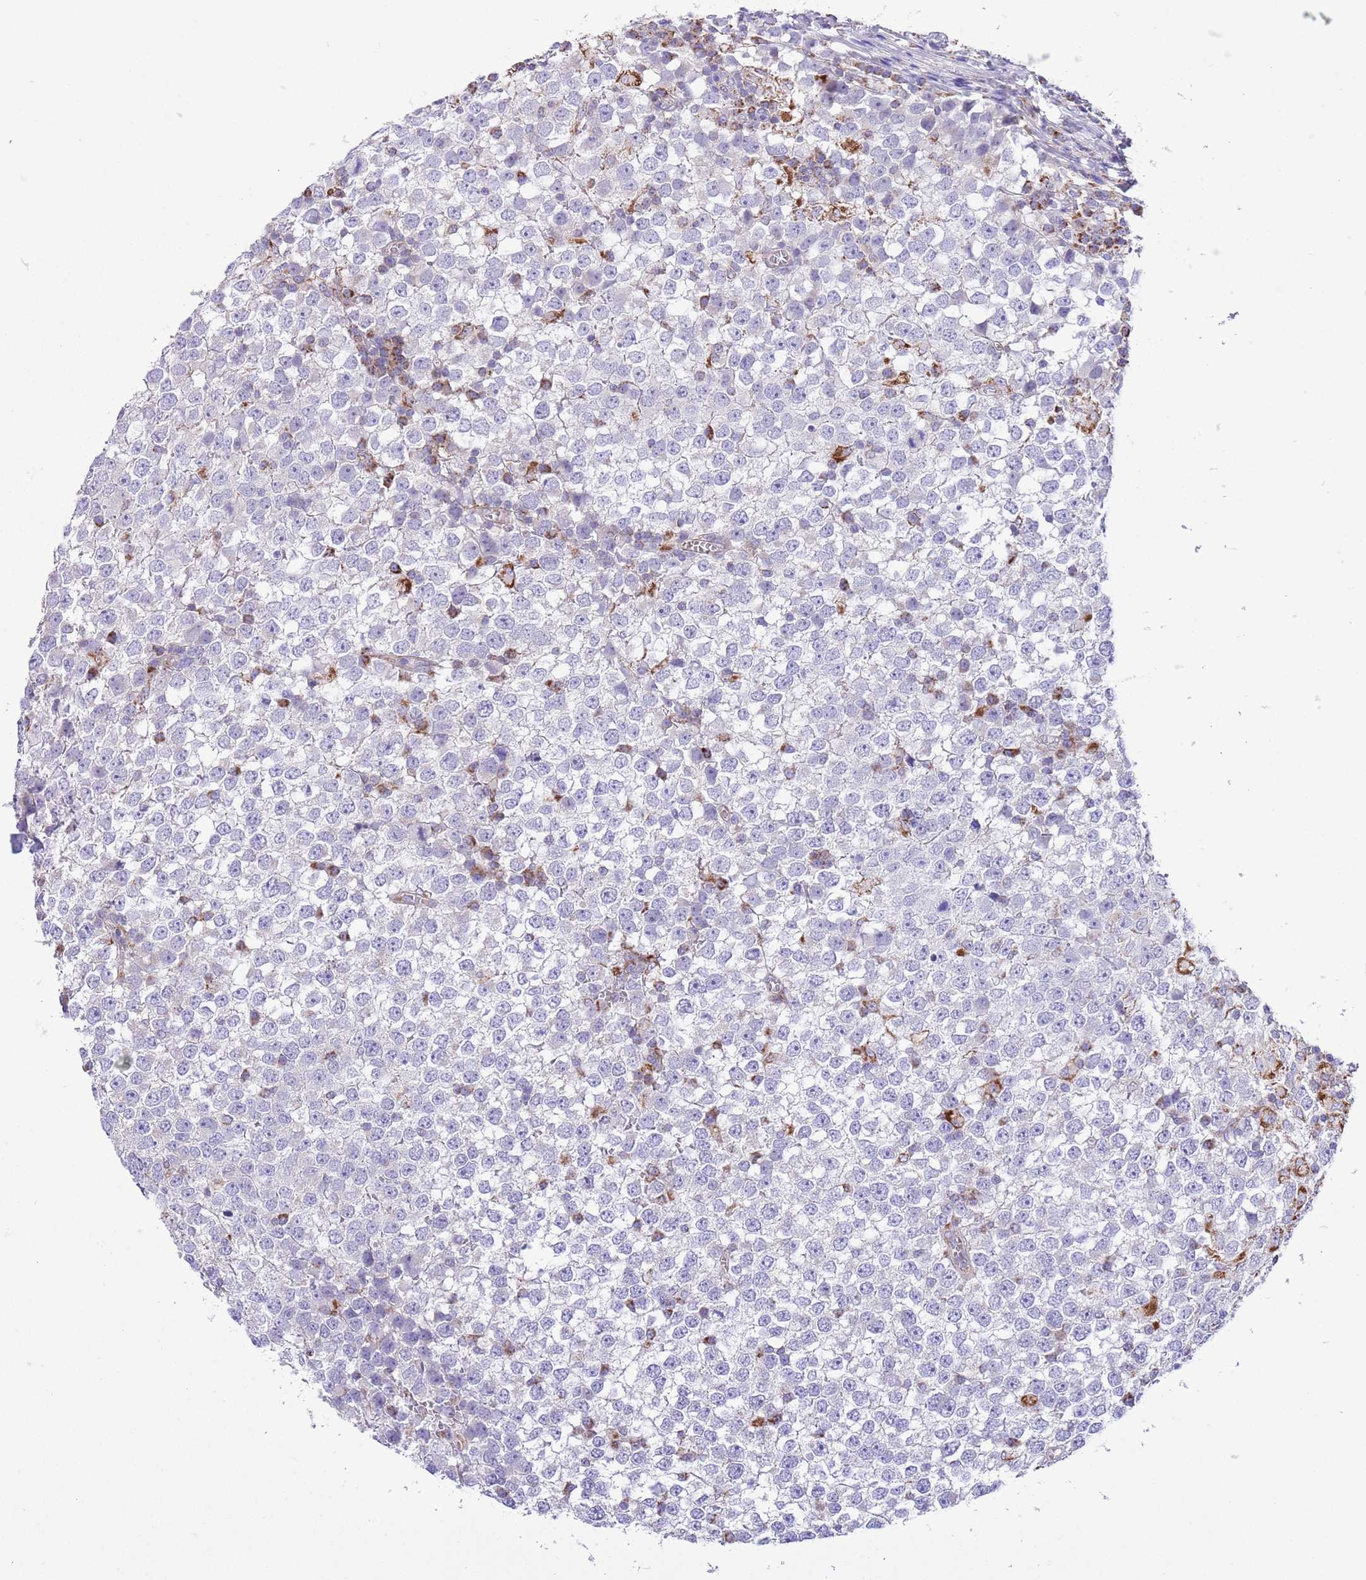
{"staining": {"intensity": "negative", "quantity": "none", "location": "none"}, "tissue": "testis cancer", "cell_type": "Tumor cells", "image_type": "cancer", "snomed": [{"axis": "morphology", "description": "Seminoma, NOS"}, {"axis": "topography", "description": "Testis"}], "caption": "Testis seminoma was stained to show a protein in brown. There is no significant expression in tumor cells.", "gene": "SS18L2", "patient": {"sex": "male", "age": 65}}